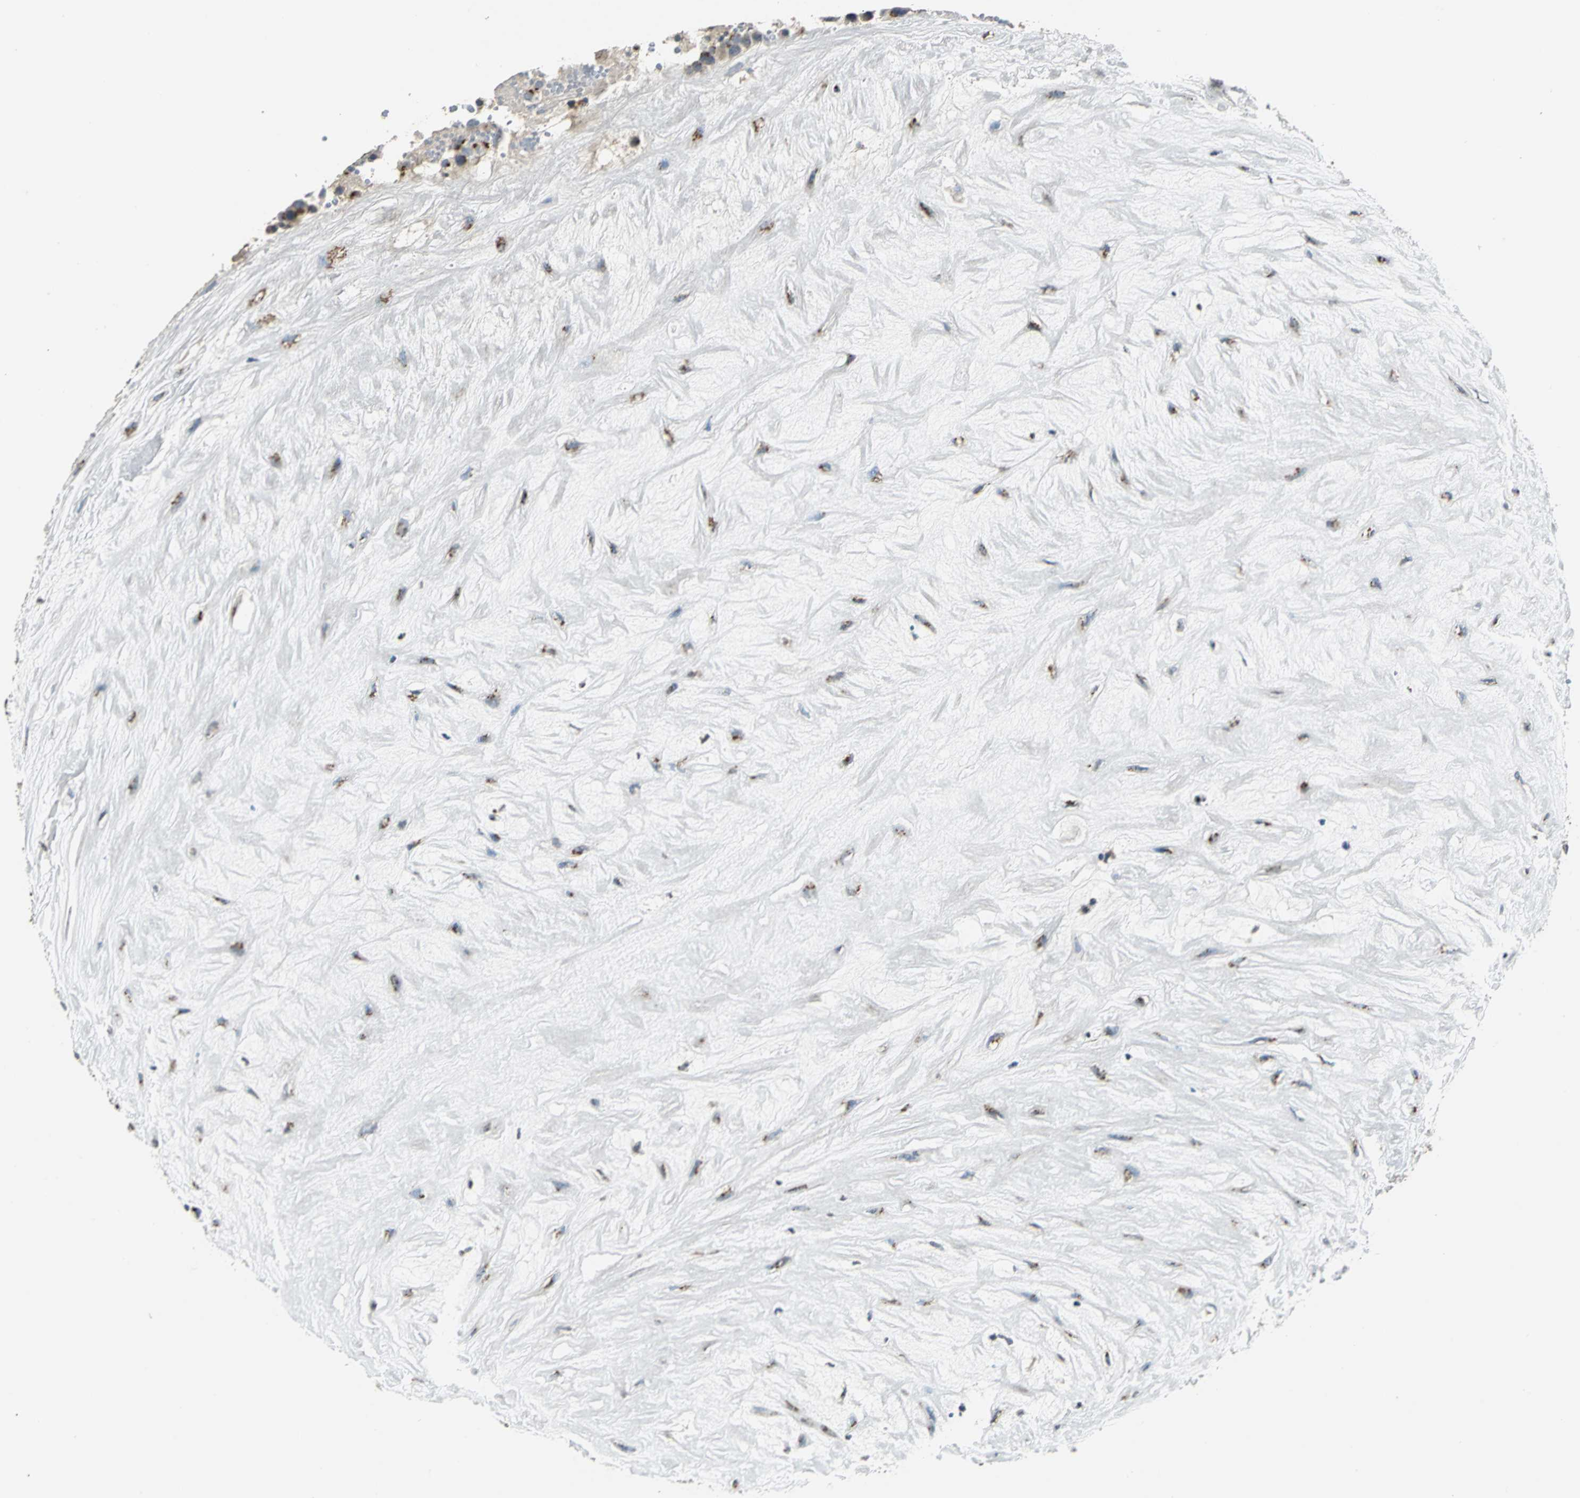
{"staining": {"intensity": "weak", "quantity": "25%-75%", "location": "cytoplasmic/membranous"}, "tissue": "testis cancer", "cell_type": "Tumor cells", "image_type": "cancer", "snomed": [{"axis": "morphology", "description": "Seminoma, NOS"}, {"axis": "topography", "description": "Testis"}], "caption": "The photomicrograph displays staining of testis cancer (seminoma), revealing weak cytoplasmic/membranous protein positivity (brown color) within tumor cells.", "gene": "TMEM115", "patient": {"sex": "male", "age": 71}}